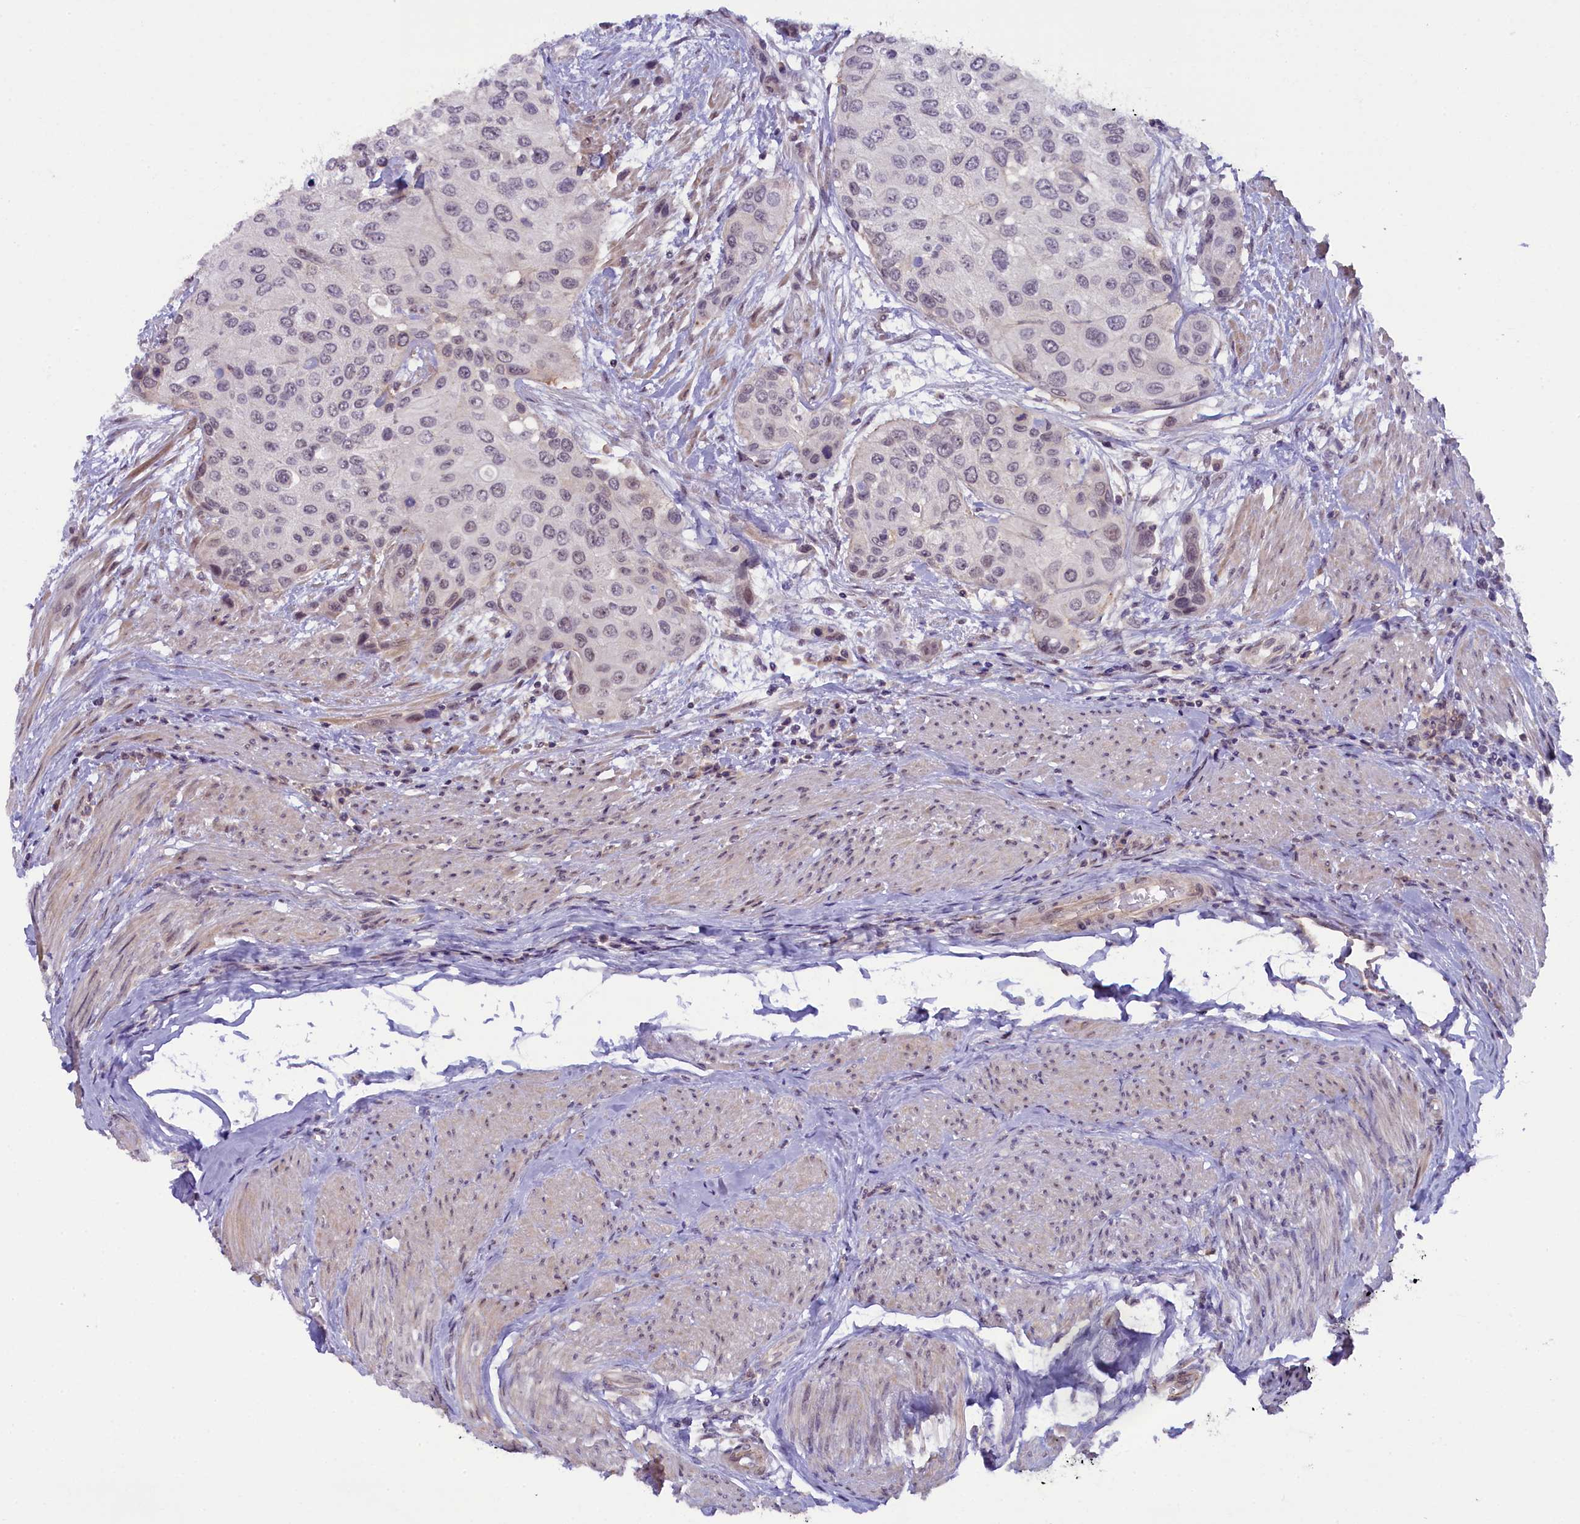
{"staining": {"intensity": "weak", "quantity": "<25%", "location": "nuclear"}, "tissue": "urothelial cancer", "cell_type": "Tumor cells", "image_type": "cancer", "snomed": [{"axis": "morphology", "description": "Normal tissue, NOS"}, {"axis": "morphology", "description": "Urothelial carcinoma, High grade"}, {"axis": "topography", "description": "Vascular tissue"}, {"axis": "topography", "description": "Urinary bladder"}], "caption": "The micrograph displays no significant positivity in tumor cells of high-grade urothelial carcinoma.", "gene": "CRAMP1", "patient": {"sex": "female", "age": 56}}